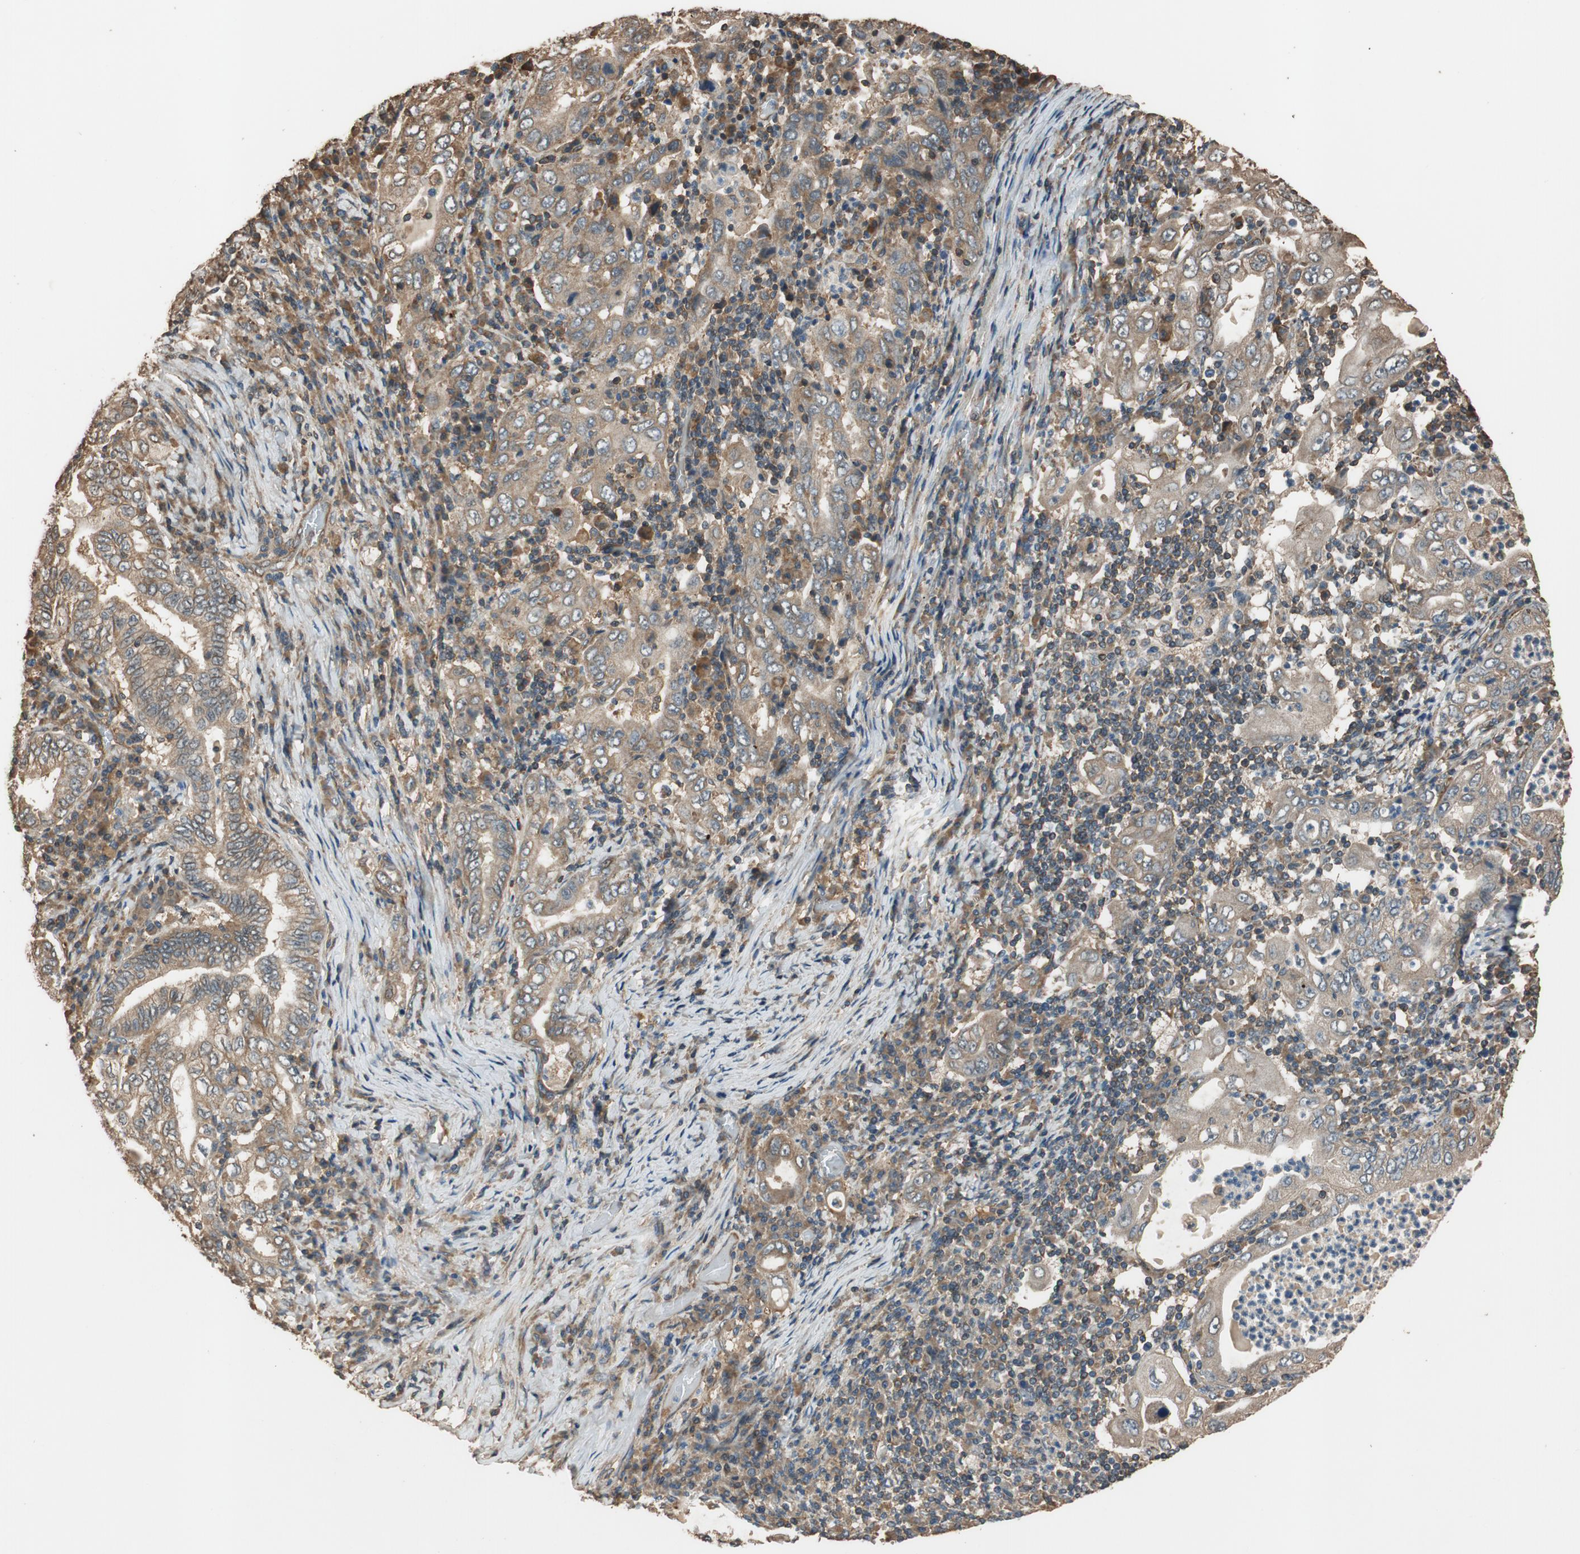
{"staining": {"intensity": "weak", "quantity": ">75%", "location": "cytoplasmic/membranous"}, "tissue": "stomach cancer", "cell_type": "Tumor cells", "image_type": "cancer", "snomed": [{"axis": "morphology", "description": "Normal tissue, NOS"}, {"axis": "morphology", "description": "Adenocarcinoma, NOS"}, {"axis": "topography", "description": "Esophagus"}, {"axis": "topography", "description": "Stomach, upper"}, {"axis": "topography", "description": "Peripheral nerve tissue"}], "caption": "Weak cytoplasmic/membranous staining for a protein is present in approximately >75% of tumor cells of adenocarcinoma (stomach) using immunohistochemistry (IHC).", "gene": "MST1R", "patient": {"sex": "male", "age": 62}}